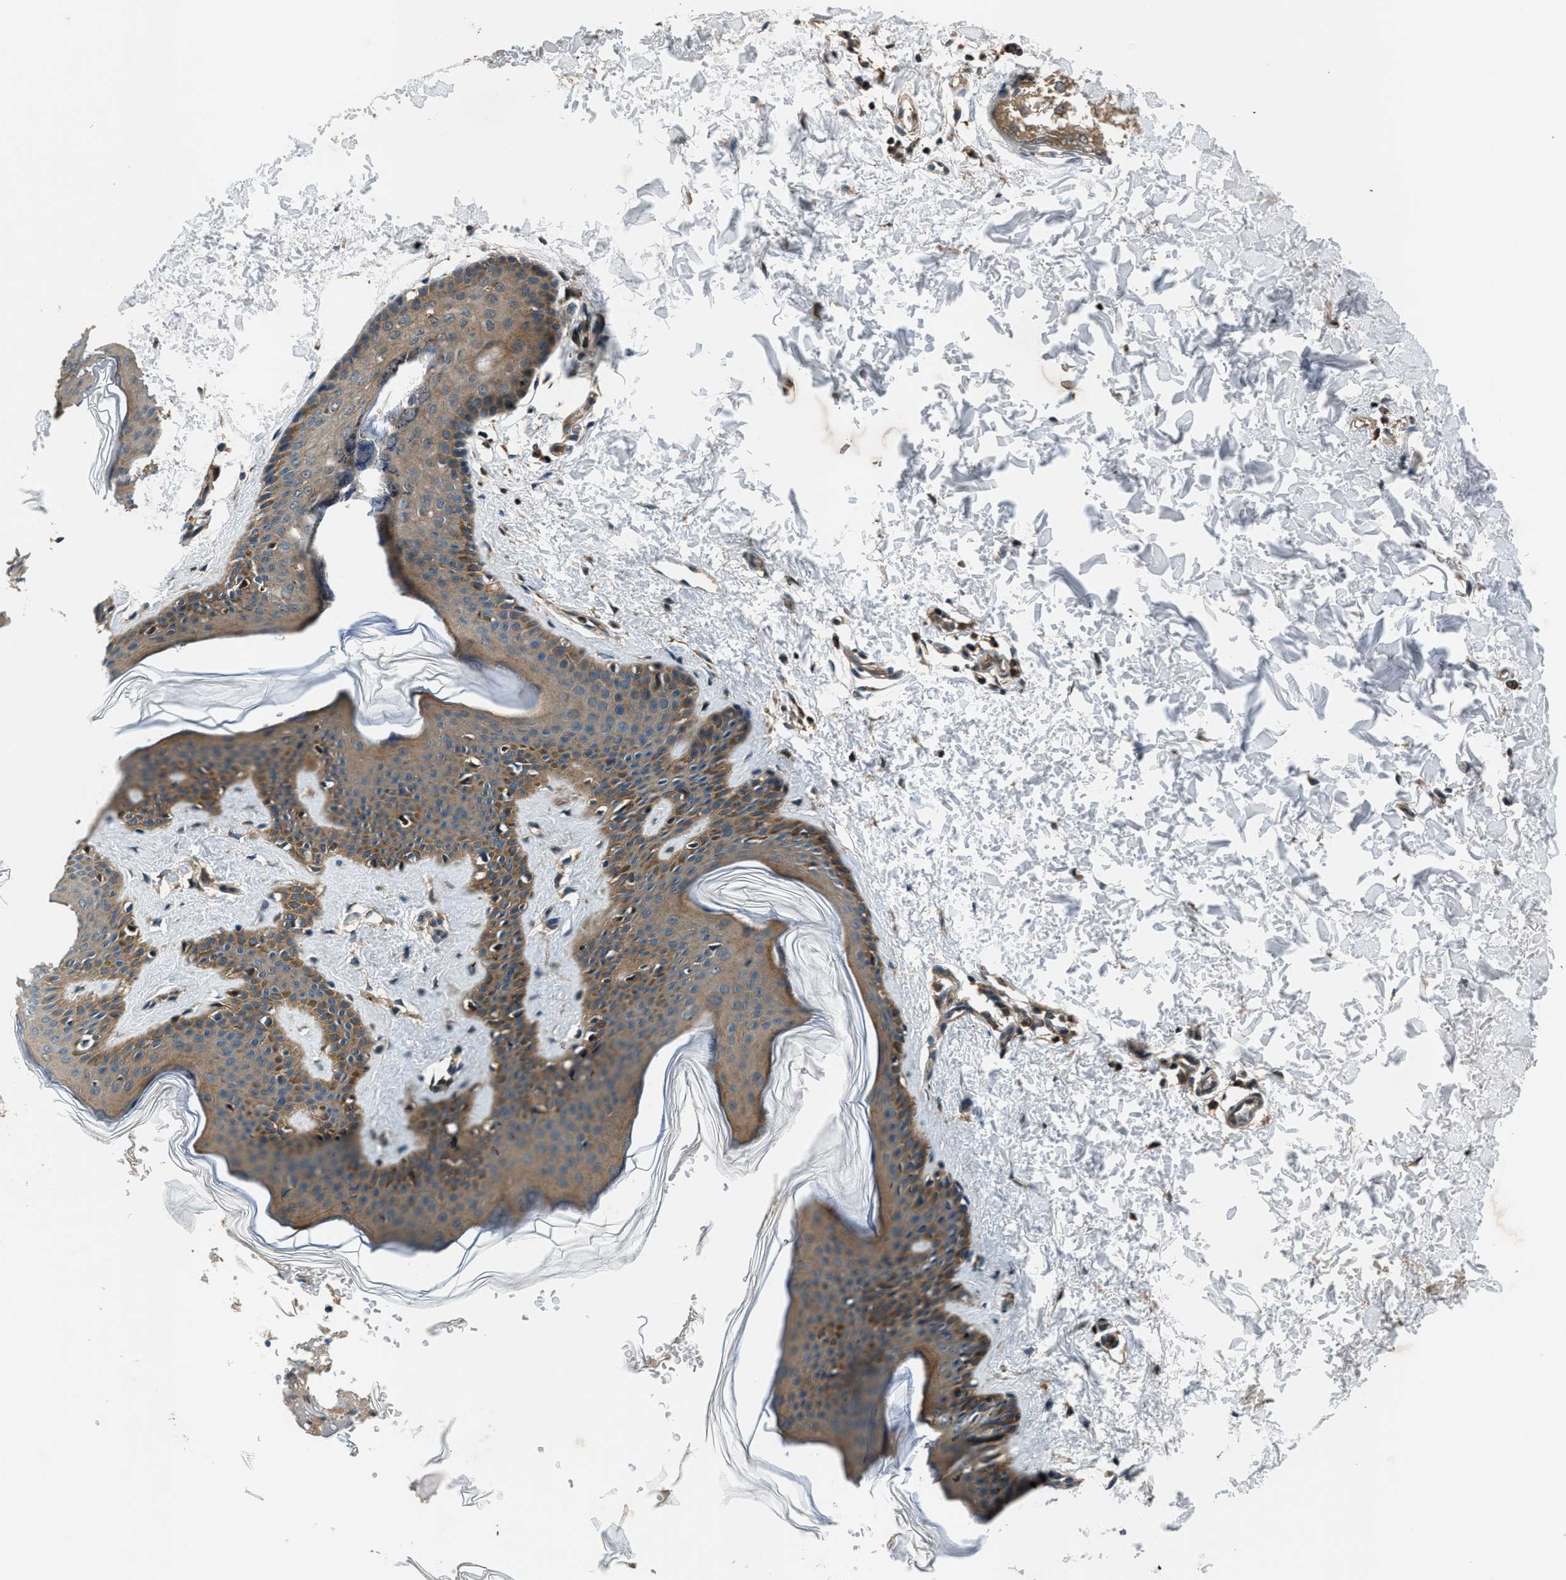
{"staining": {"intensity": "weak", "quantity": ">75%", "location": "cytoplasmic/membranous"}, "tissue": "skin", "cell_type": "Fibroblasts", "image_type": "normal", "snomed": [{"axis": "morphology", "description": "Normal tissue, NOS"}, {"axis": "topography", "description": "Skin"}], "caption": "Brown immunohistochemical staining in normal skin shows weak cytoplasmic/membranous expression in about >75% of fibroblasts.", "gene": "ARHGEF11", "patient": {"sex": "female", "age": 41}}